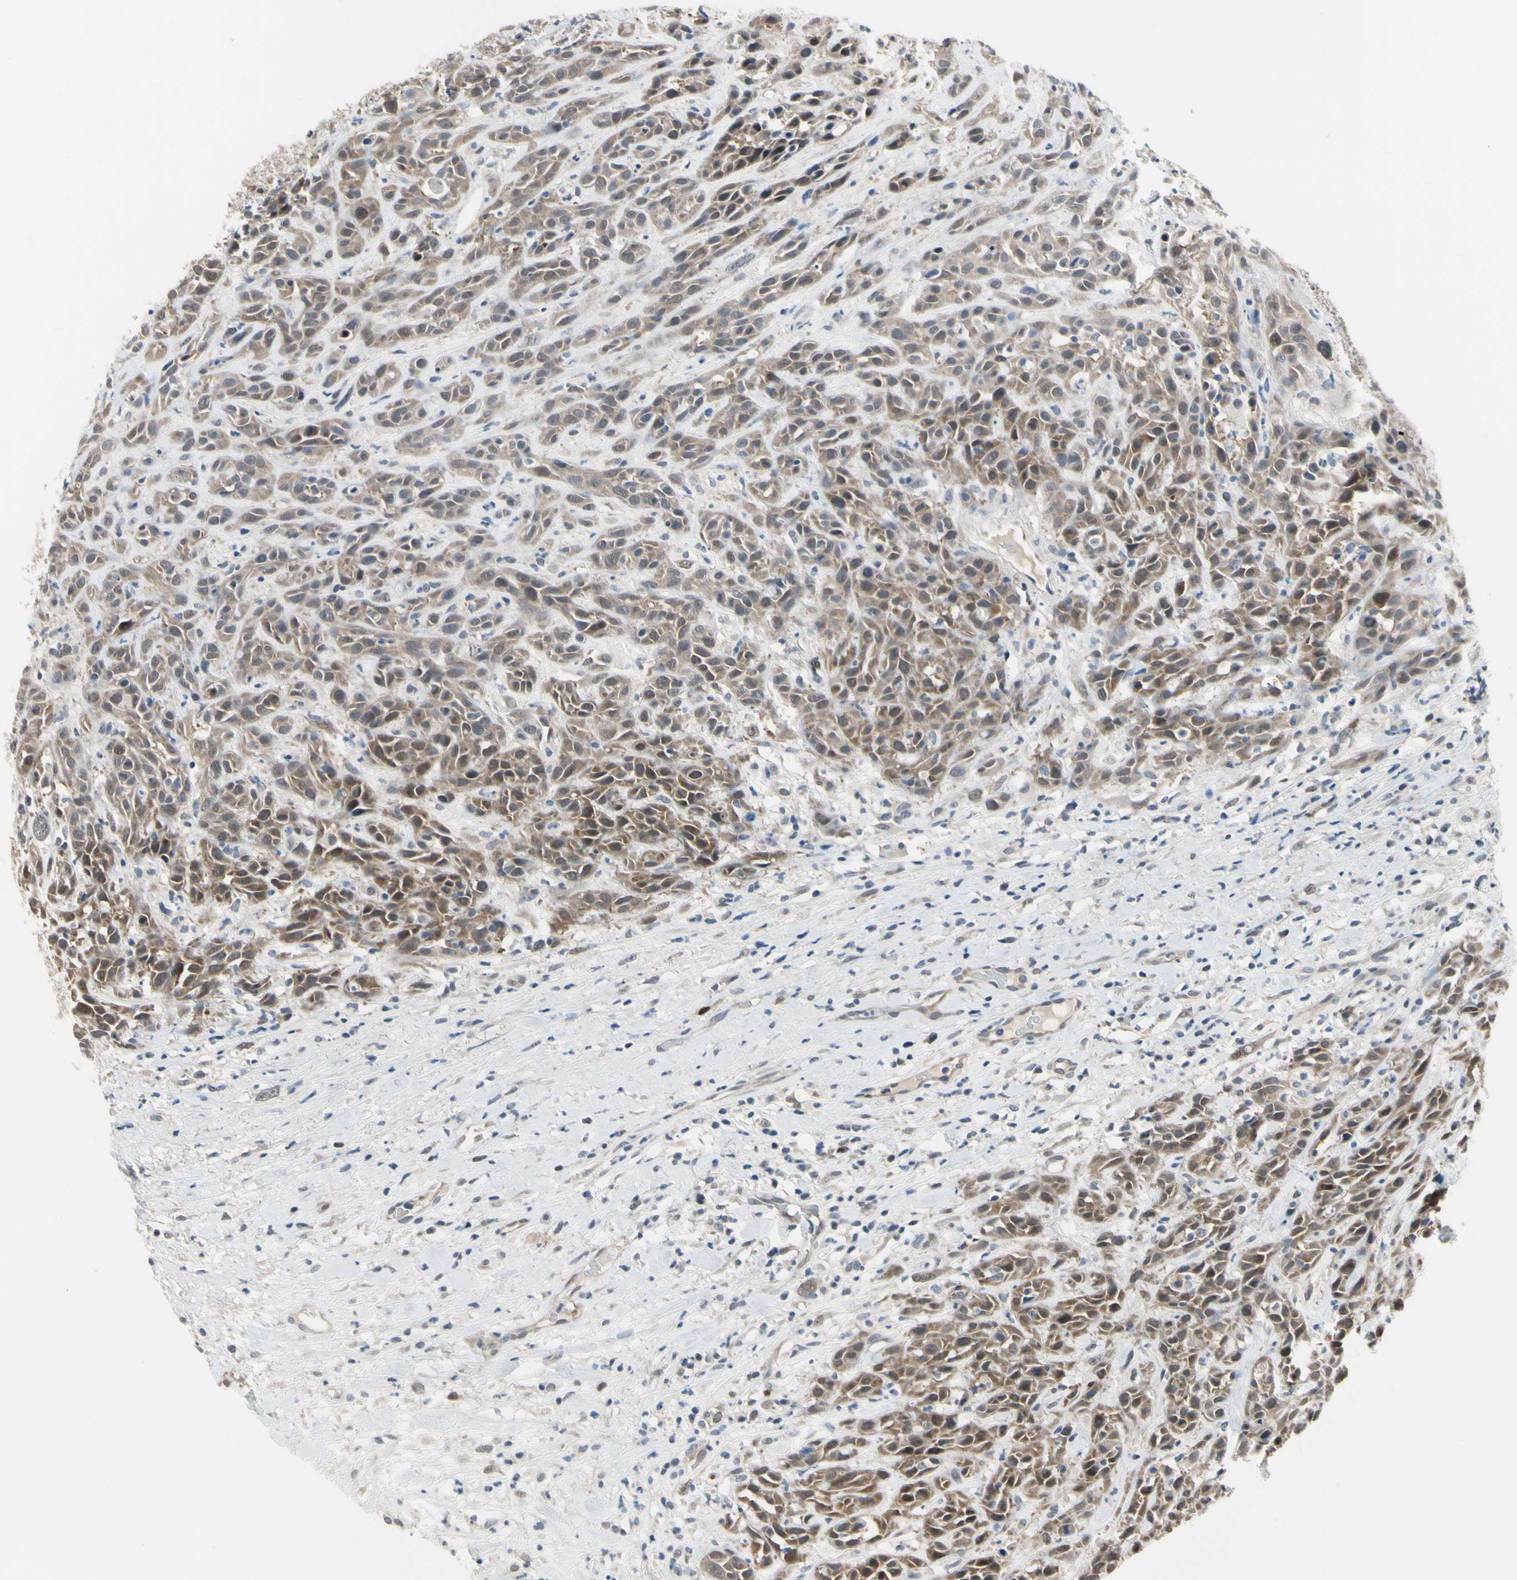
{"staining": {"intensity": "moderate", "quantity": ">75%", "location": "cytoplasmic/membranous"}, "tissue": "head and neck cancer", "cell_type": "Tumor cells", "image_type": "cancer", "snomed": [{"axis": "morphology", "description": "Normal tissue, NOS"}, {"axis": "morphology", "description": "Squamous cell carcinoma, NOS"}, {"axis": "topography", "description": "Cartilage tissue"}, {"axis": "topography", "description": "Head-Neck"}], "caption": "Moderate cytoplasmic/membranous expression is identified in about >75% of tumor cells in head and neck cancer (squamous cell carcinoma).", "gene": "HSPA4", "patient": {"sex": "male", "age": 62}}